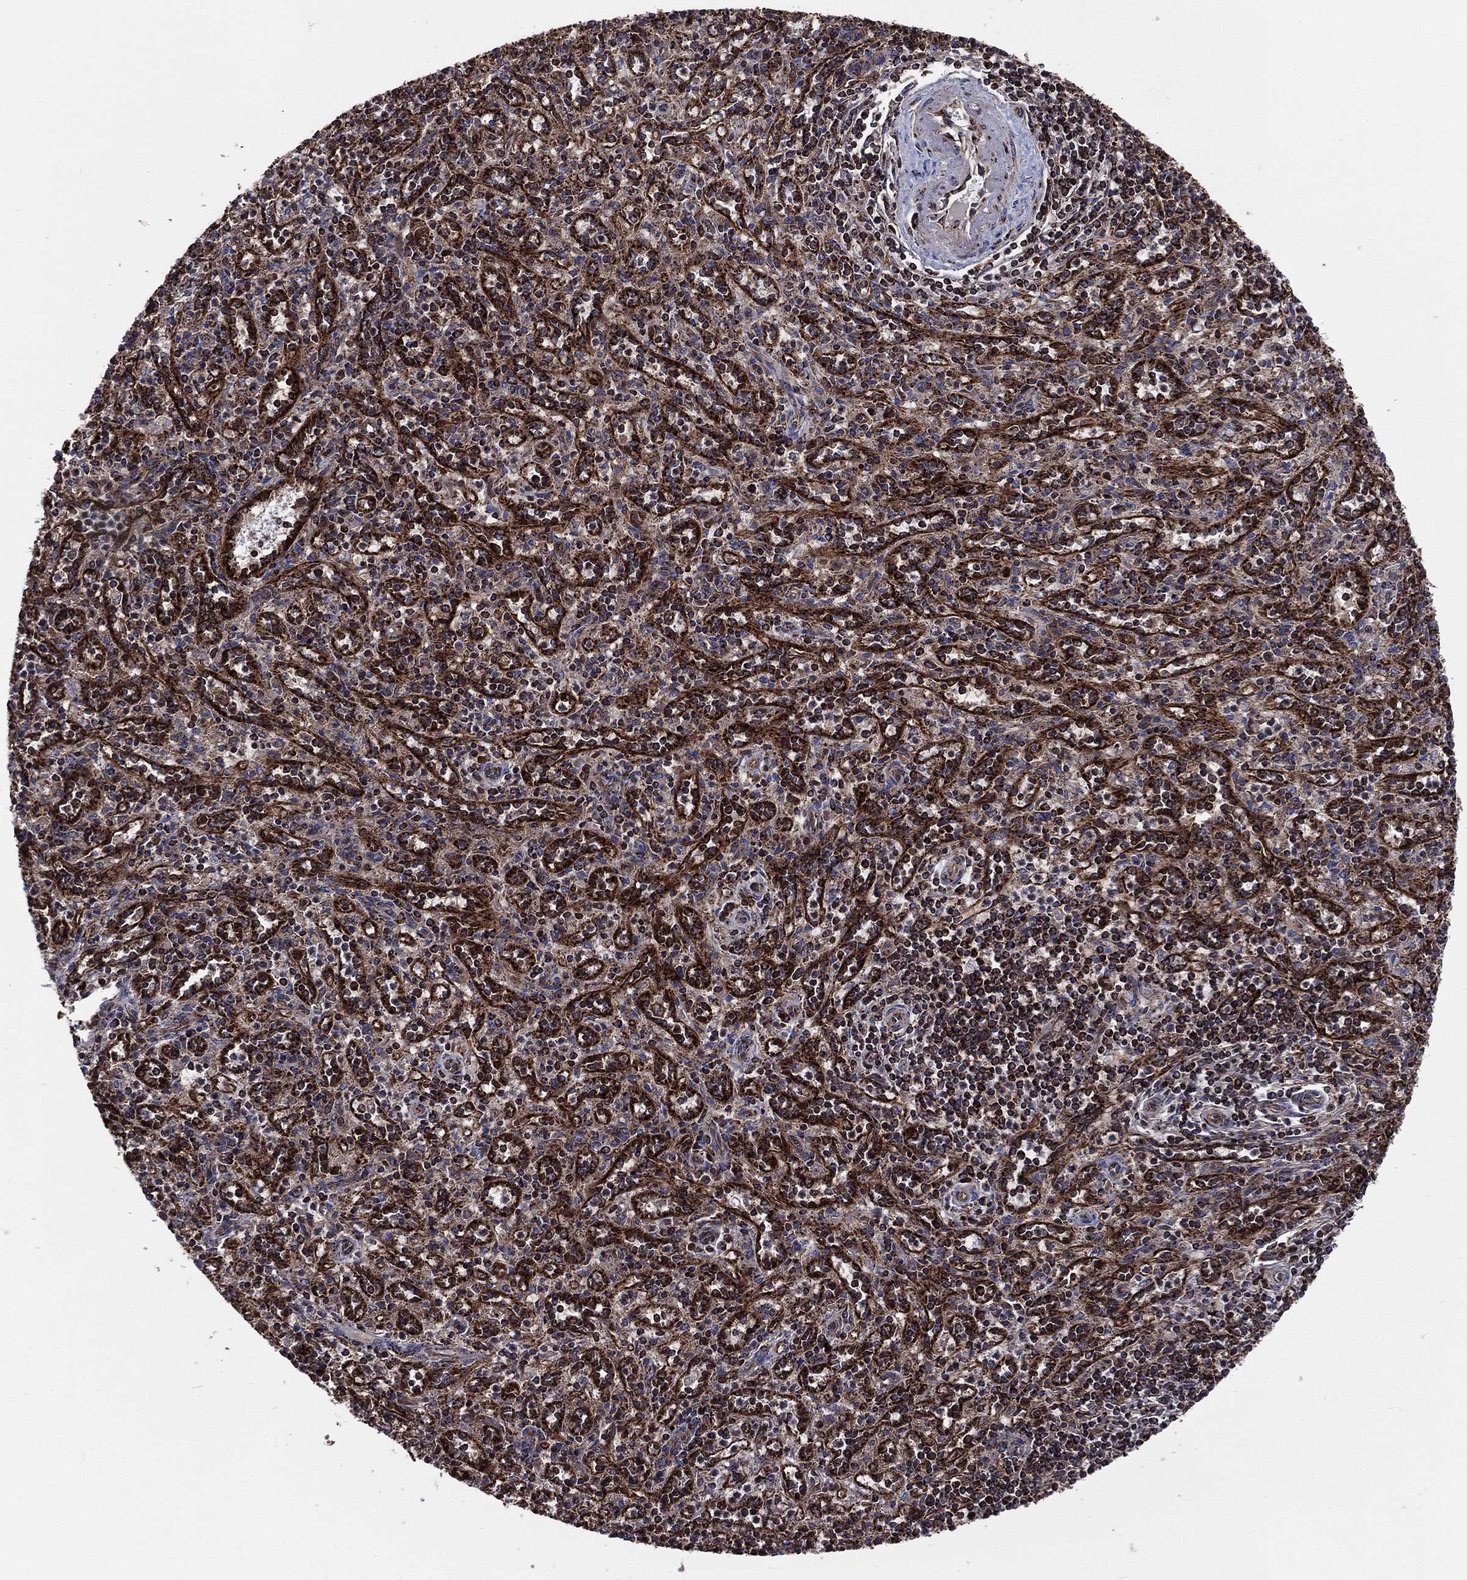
{"staining": {"intensity": "strong", "quantity": "25%-75%", "location": "cytoplasmic/membranous"}, "tissue": "spleen", "cell_type": "Cells in red pulp", "image_type": "normal", "snomed": [{"axis": "morphology", "description": "Normal tissue, NOS"}, {"axis": "topography", "description": "Spleen"}], "caption": "A high amount of strong cytoplasmic/membranous expression is identified in approximately 25%-75% of cells in red pulp in unremarkable spleen. The protein of interest is shown in brown color, while the nuclei are stained blue.", "gene": "ANKRD37", "patient": {"sex": "male", "age": 69}}